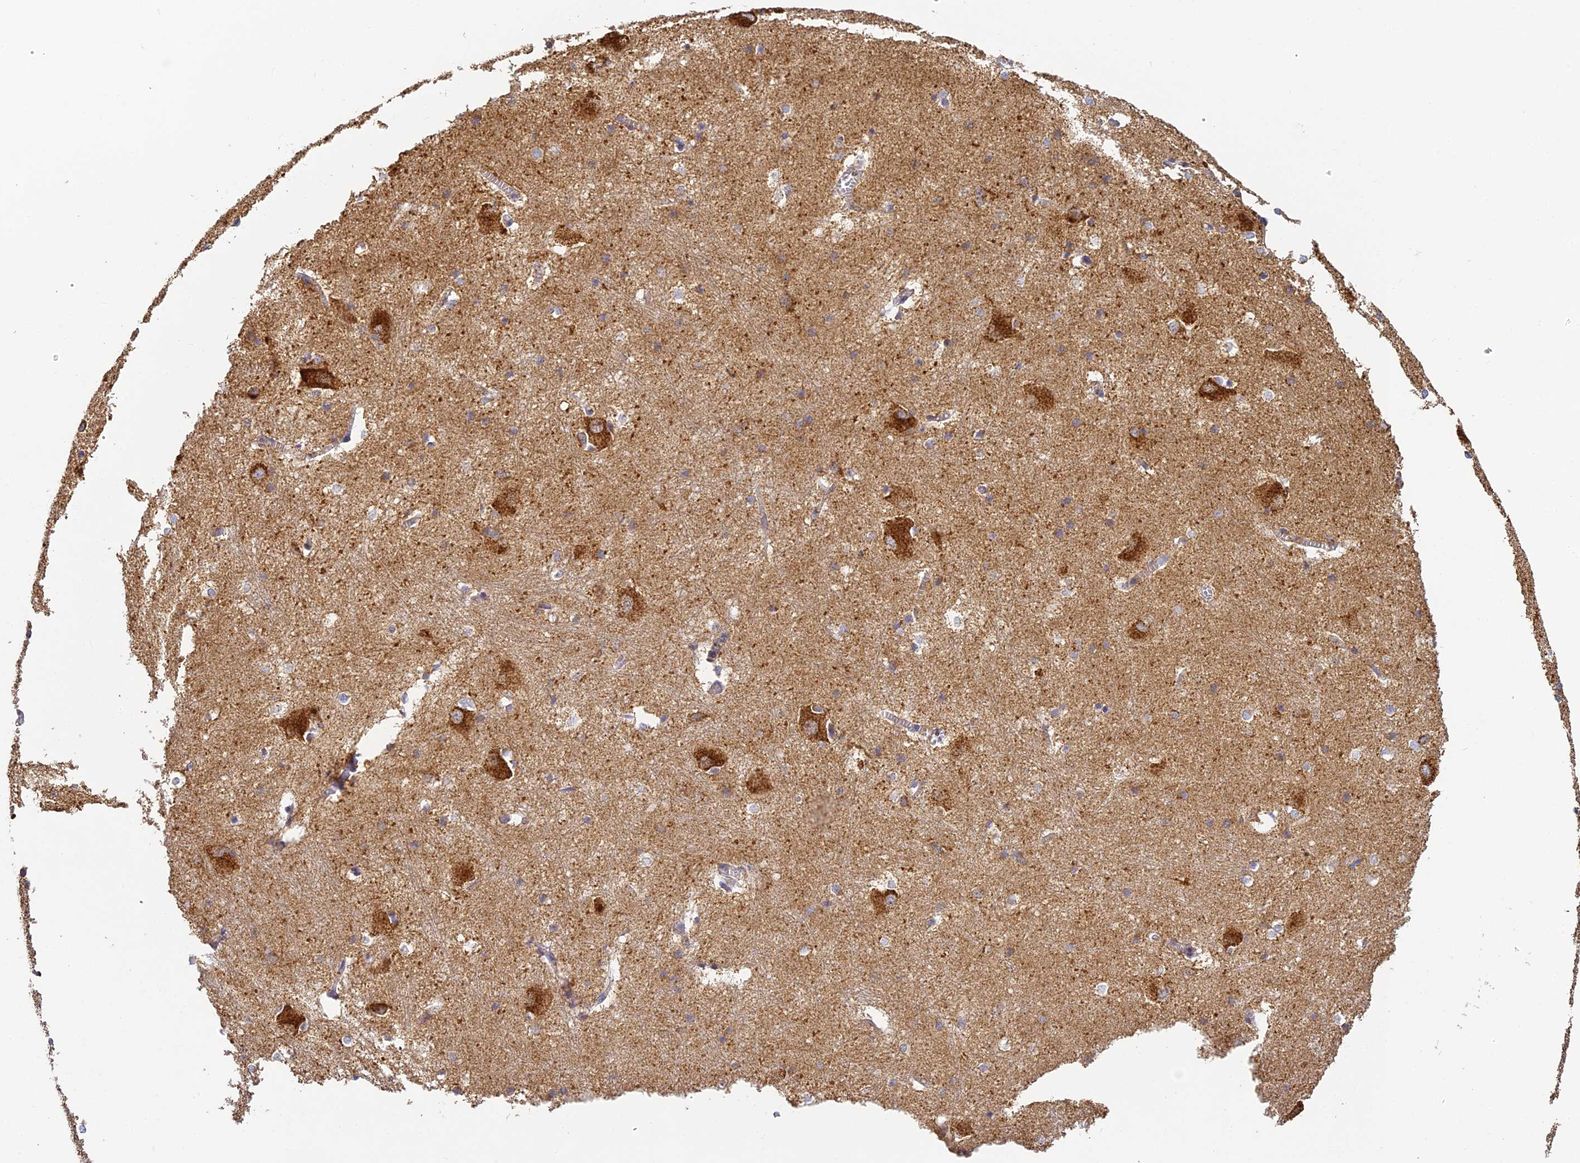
{"staining": {"intensity": "weak", "quantity": "<25%", "location": "cytoplasmic/membranous"}, "tissue": "caudate", "cell_type": "Glial cells", "image_type": "normal", "snomed": [{"axis": "morphology", "description": "Normal tissue, NOS"}, {"axis": "topography", "description": "Lateral ventricle wall"}], "caption": "The histopathology image exhibits no staining of glial cells in unremarkable caudate.", "gene": "COX6C", "patient": {"sex": "male", "age": 37}}